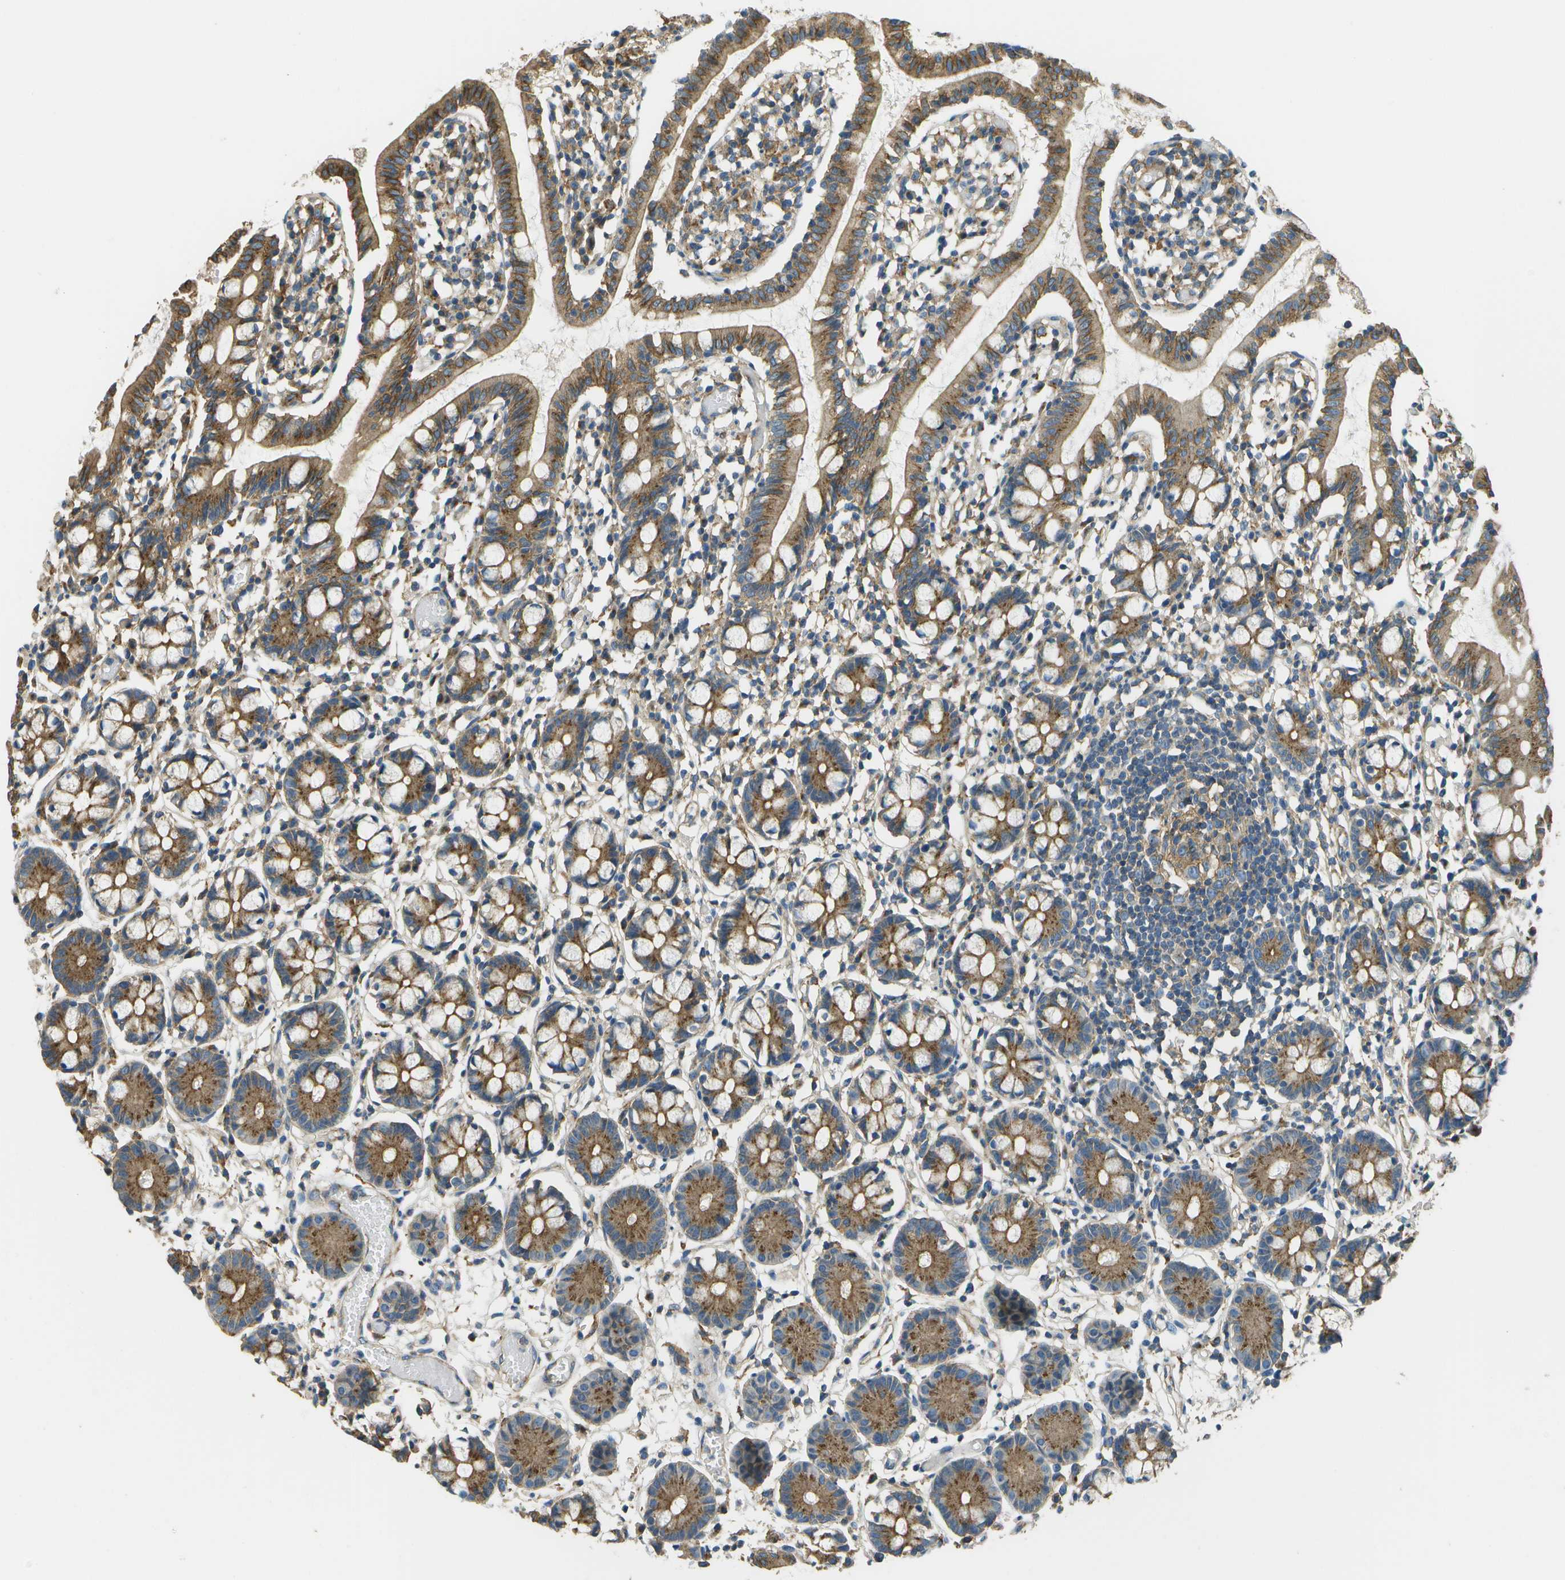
{"staining": {"intensity": "strong", "quantity": ">75%", "location": "cytoplasmic/membranous"}, "tissue": "small intestine", "cell_type": "Glandular cells", "image_type": "normal", "snomed": [{"axis": "morphology", "description": "Normal tissue, NOS"}, {"axis": "morphology", "description": "Cystadenocarcinoma, serous, Metastatic site"}, {"axis": "topography", "description": "Small intestine"}], "caption": "Immunohistochemical staining of benign small intestine shows >75% levels of strong cytoplasmic/membranous protein positivity in approximately >75% of glandular cells.", "gene": "CLTC", "patient": {"sex": "female", "age": 61}}